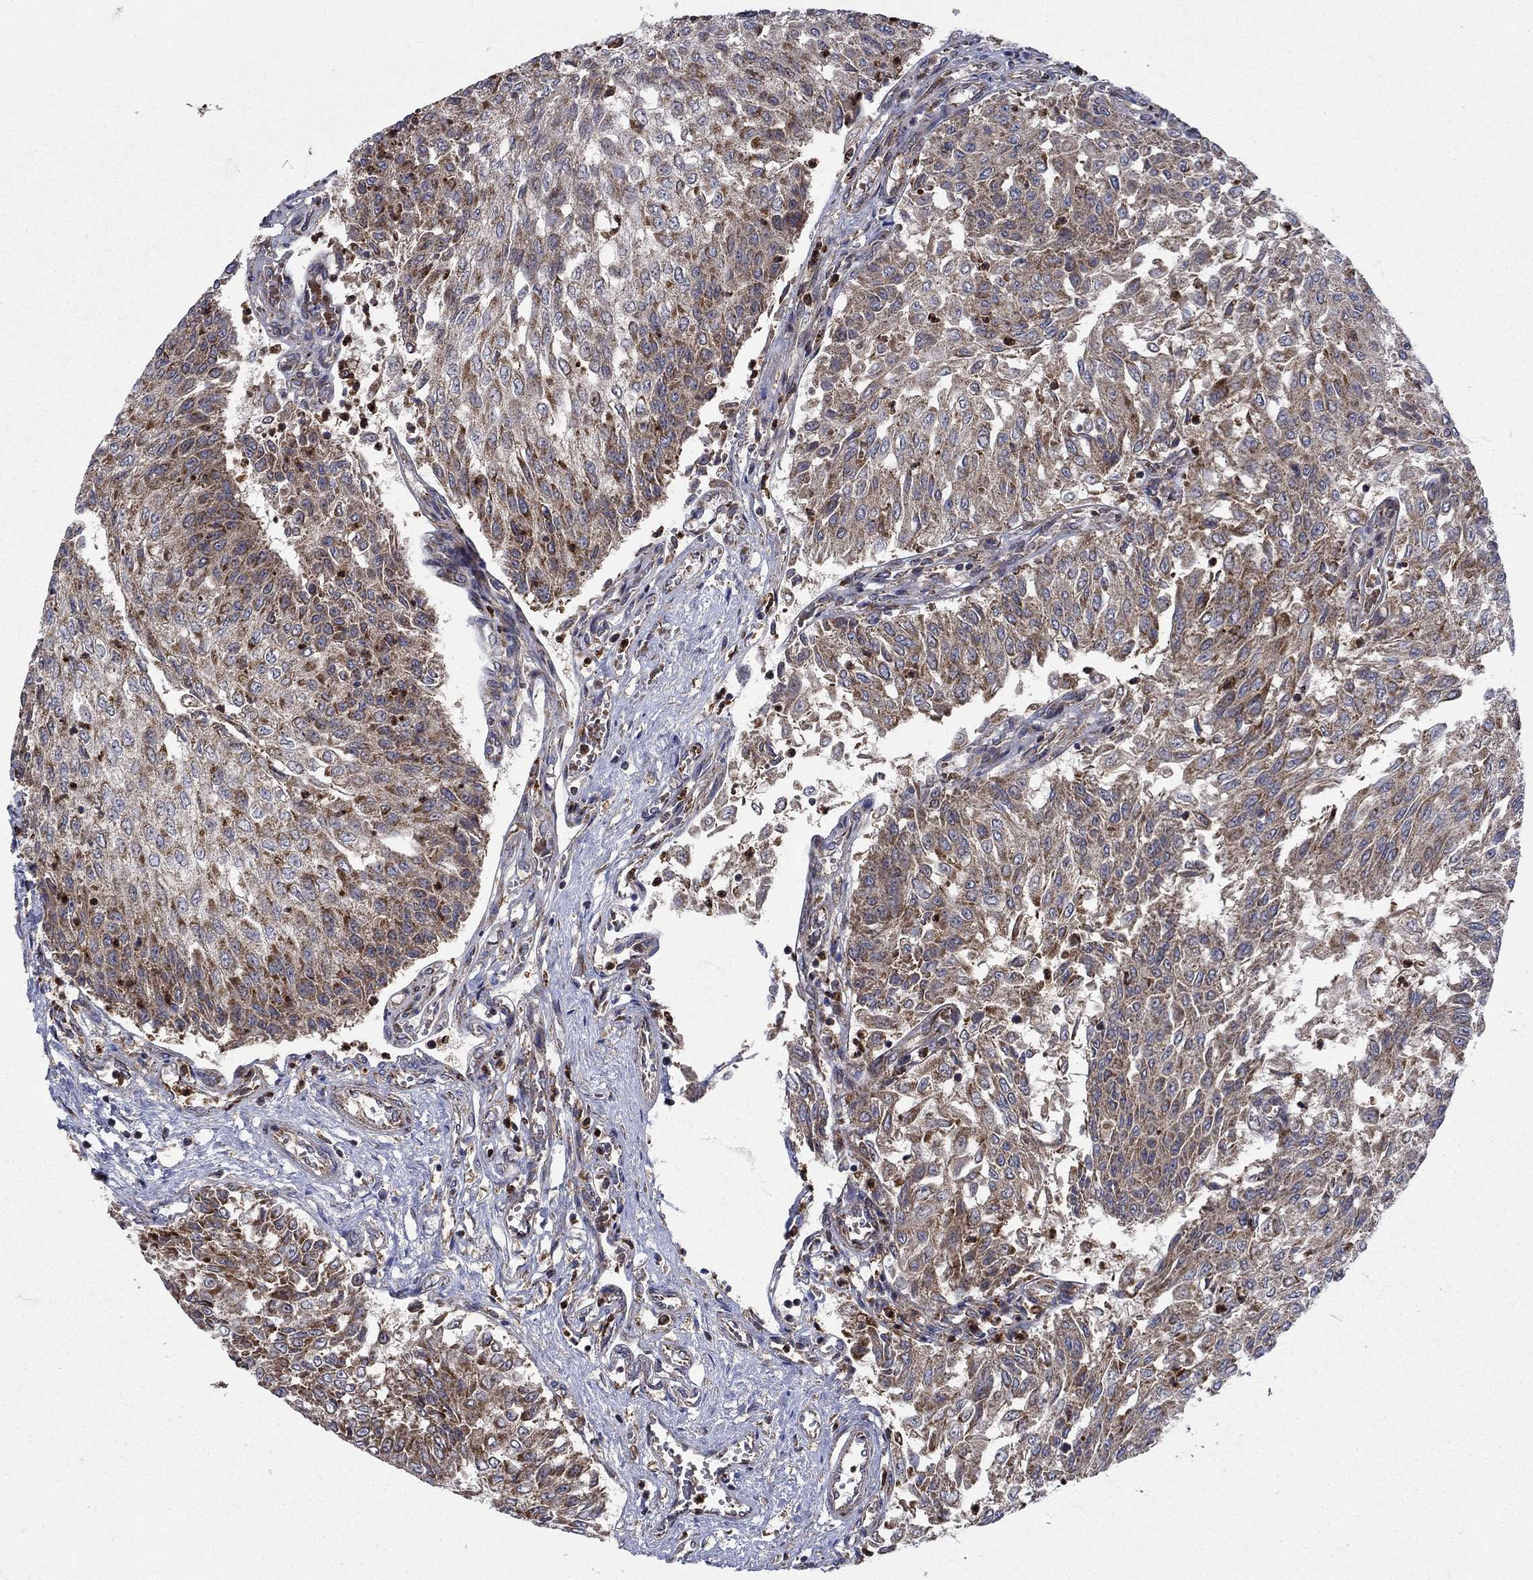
{"staining": {"intensity": "strong", "quantity": "25%-75%", "location": "cytoplasmic/membranous"}, "tissue": "urothelial cancer", "cell_type": "Tumor cells", "image_type": "cancer", "snomed": [{"axis": "morphology", "description": "Urothelial carcinoma, Low grade"}, {"axis": "topography", "description": "Urinary bladder"}], "caption": "The immunohistochemical stain shows strong cytoplasmic/membranous staining in tumor cells of urothelial carcinoma (low-grade) tissue.", "gene": "RNF19B", "patient": {"sex": "male", "age": 78}}